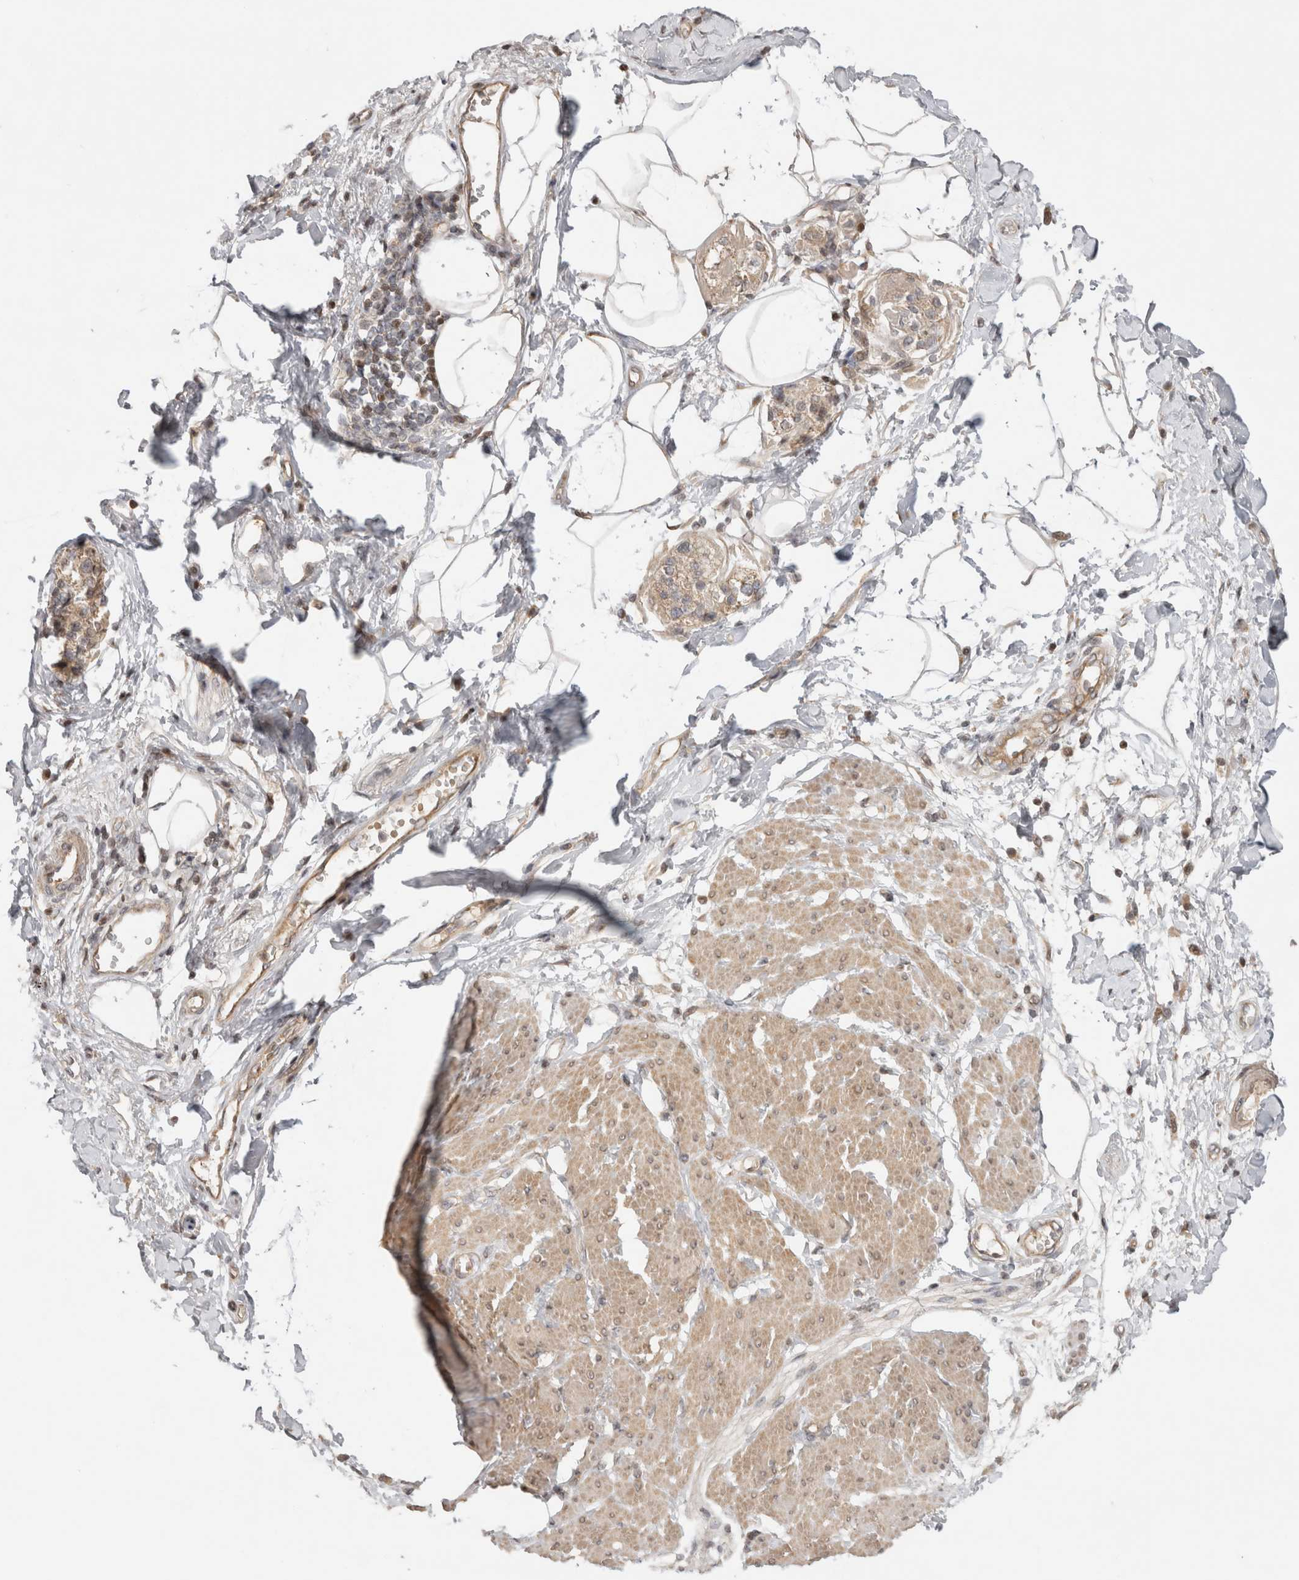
{"staining": {"intensity": "weak", "quantity": ">75%", "location": "cytoplasmic/membranous,nuclear"}, "tissue": "pancreatic cancer", "cell_type": "Tumor cells", "image_type": "cancer", "snomed": [{"axis": "morphology", "description": "Normal tissue, NOS"}, {"axis": "morphology", "description": "Adenocarcinoma, NOS"}, {"axis": "topography", "description": "Pancreas"}, {"axis": "topography", "description": "Duodenum"}], "caption": "Adenocarcinoma (pancreatic) stained with a protein marker demonstrates weak staining in tumor cells.", "gene": "EIF2AK1", "patient": {"sex": "female", "age": 60}}